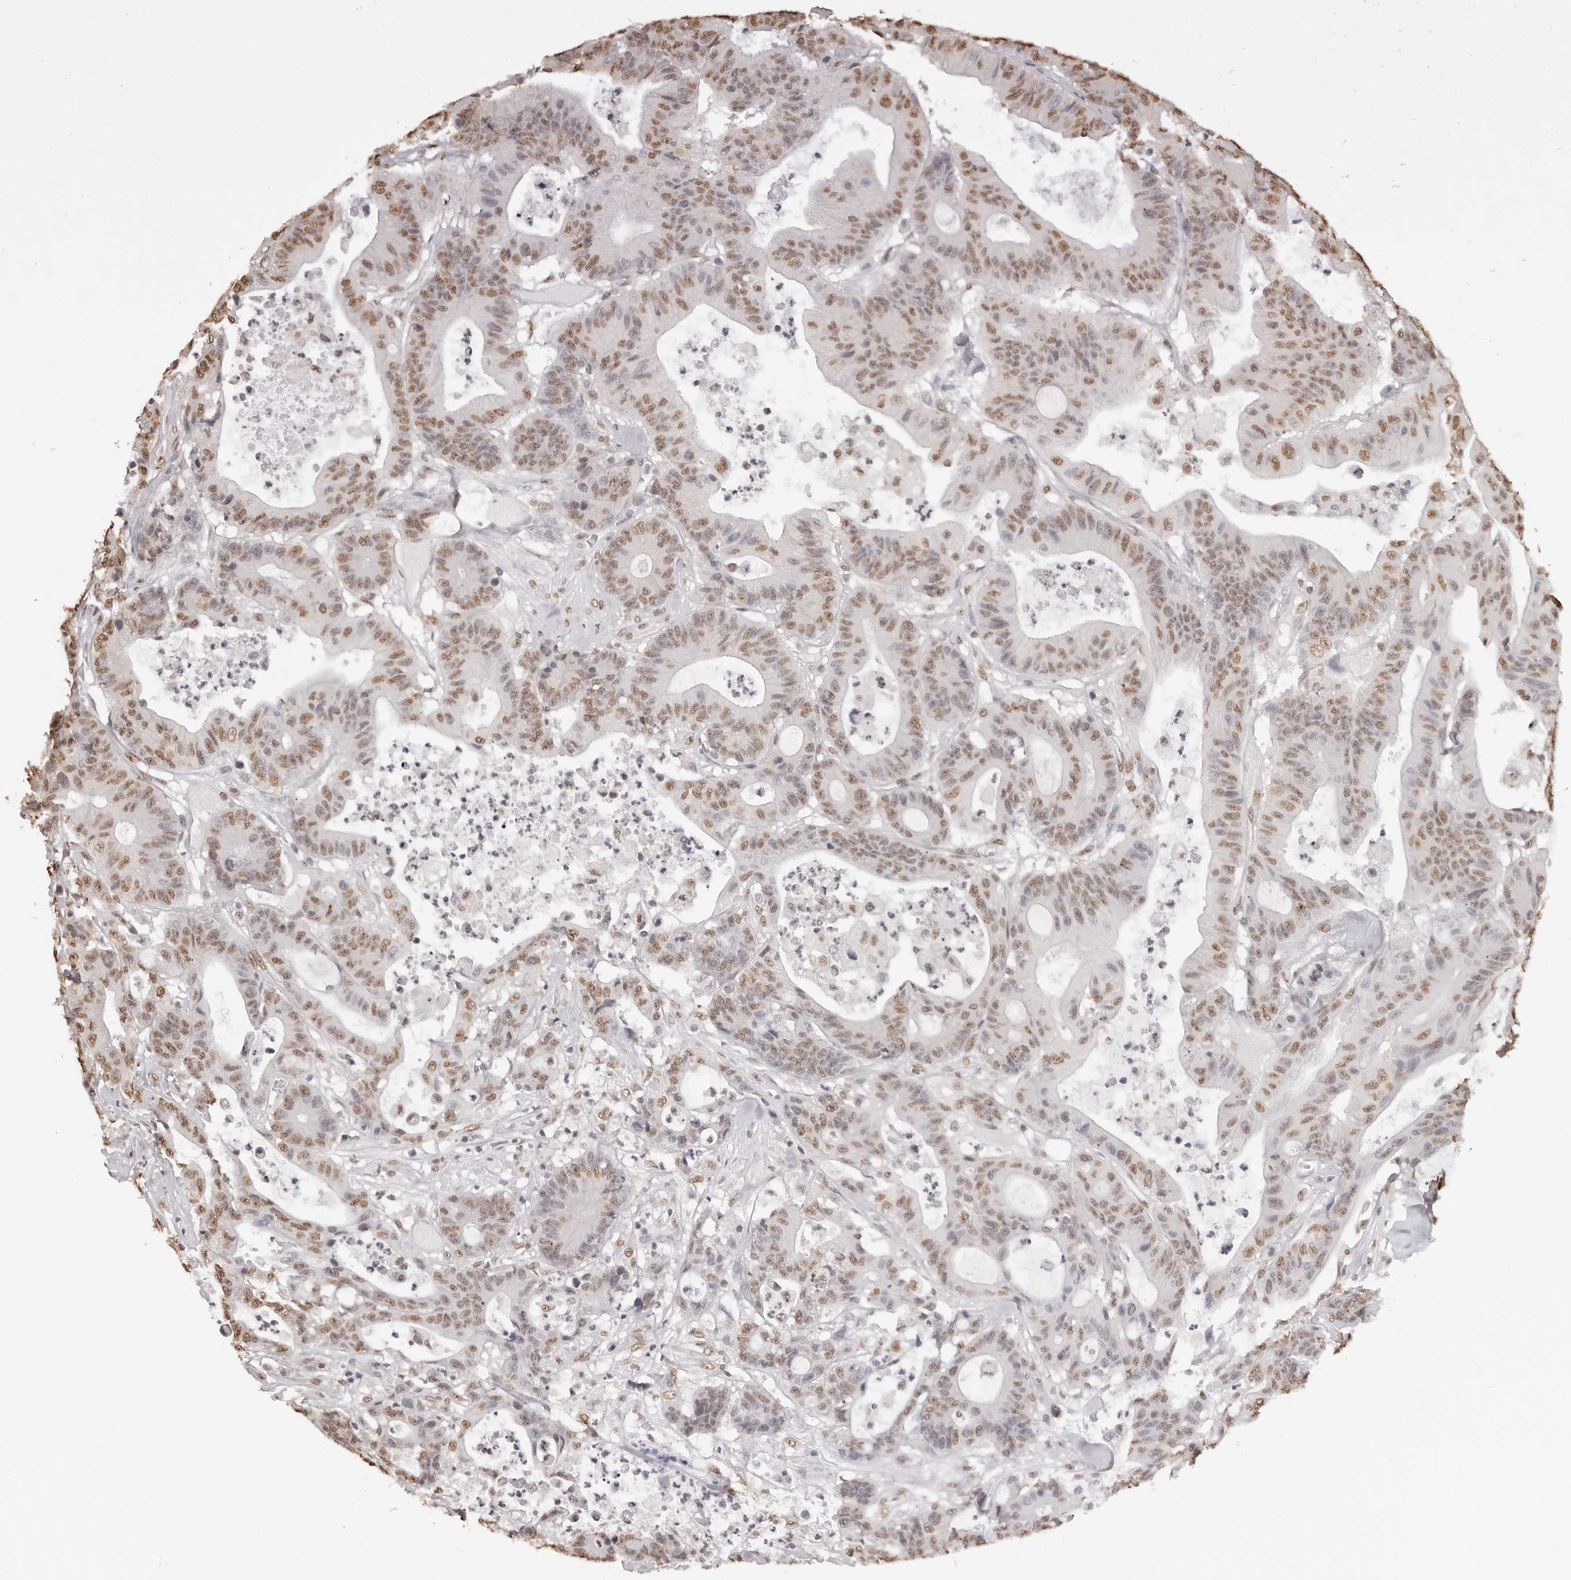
{"staining": {"intensity": "moderate", "quantity": ">75%", "location": "nuclear"}, "tissue": "colorectal cancer", "cell_type": "Tumor cells", "image_type": "cancer", "snomed": [{"axis": "morphology", "description": "Adenocarcinoma, NOS"}, {"axis": "topography", "description": "Colon"}], "caption": "The photomicrograph reveals immunohistochemical staining of adenocarcinoma (colorectal). There is moderate nuclear positivity is appreciated in about >75% of tumor cells.", "gene": "OLIG3", "patient": {"sex": "female", "age": 84}}